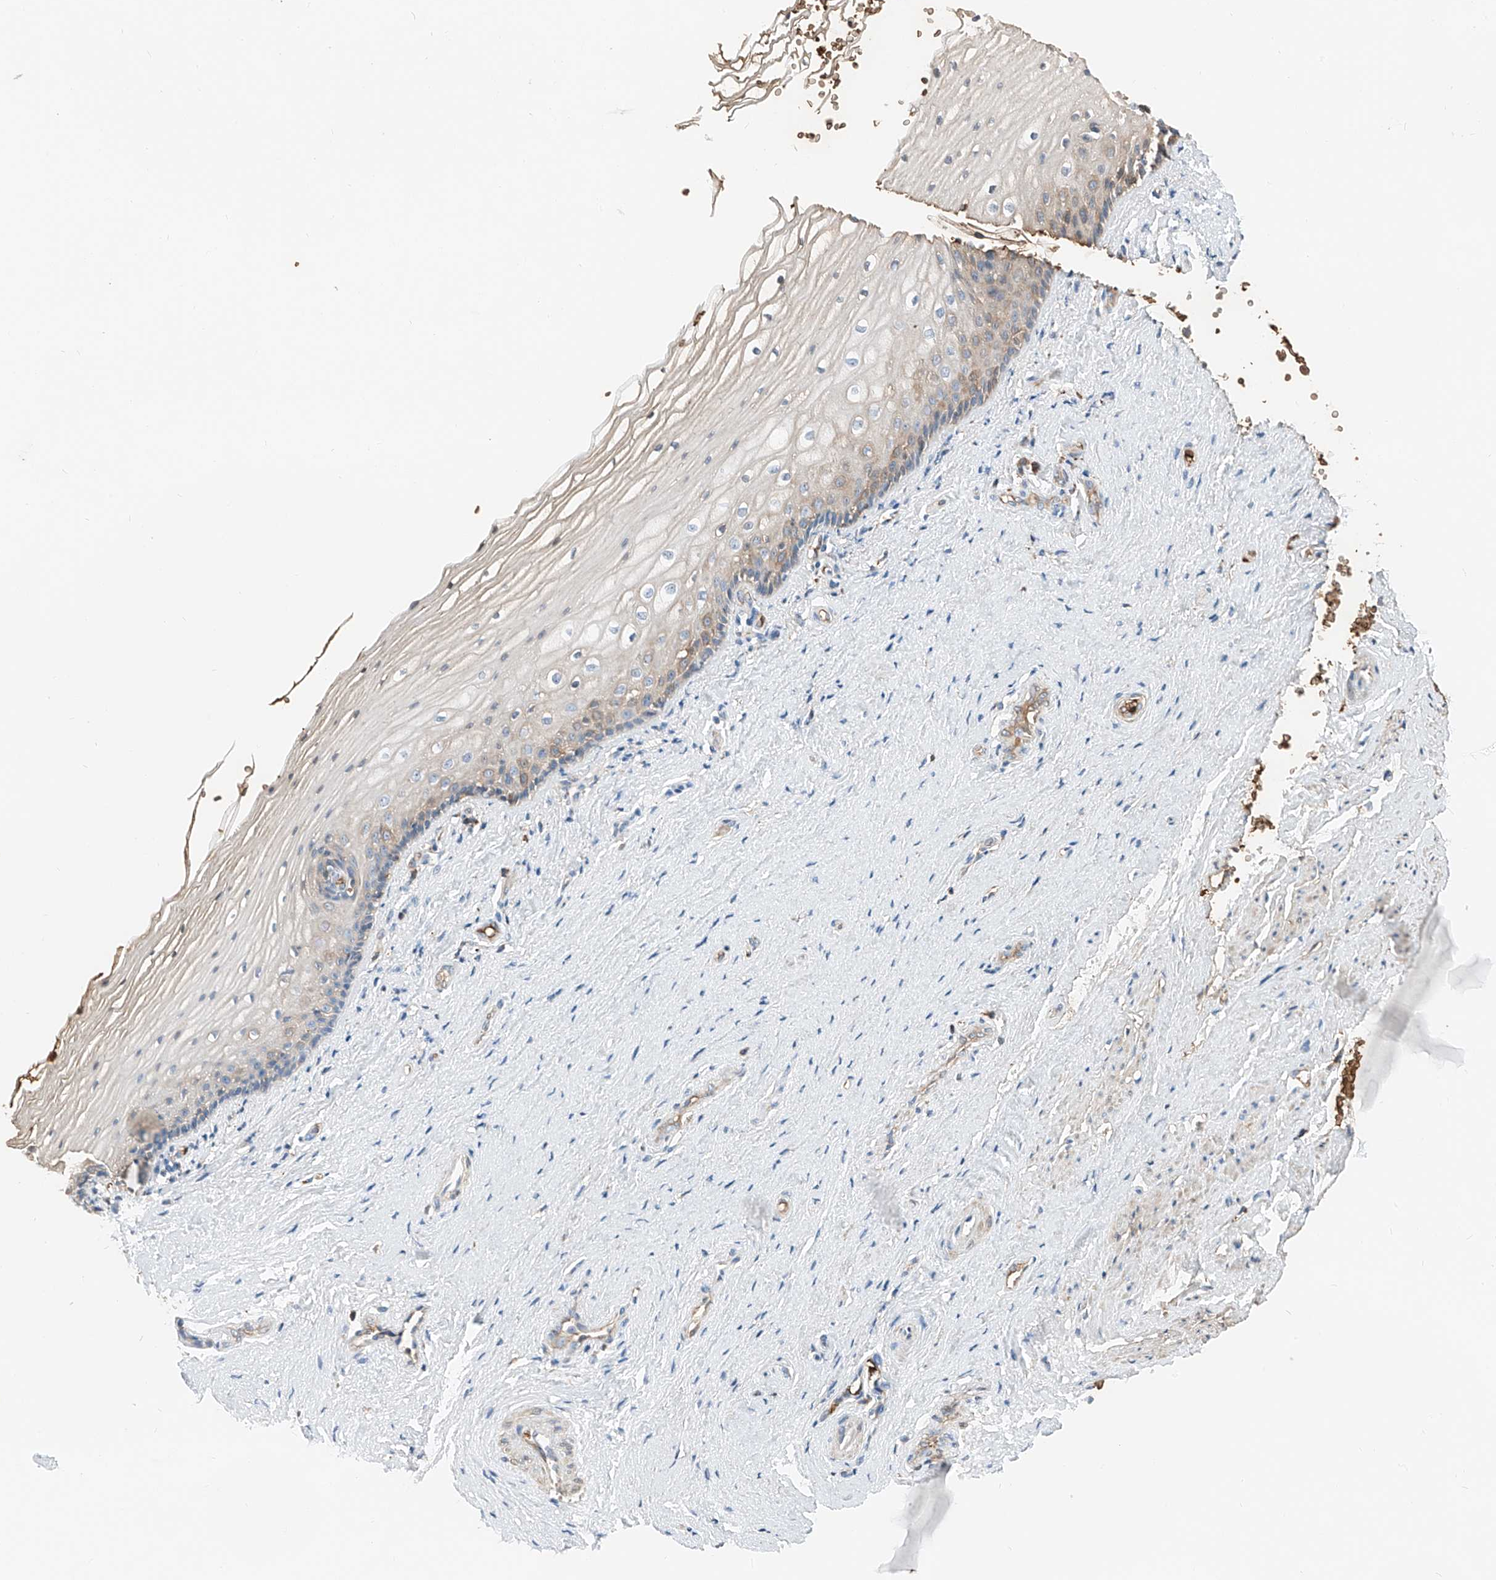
{"staining": {"intensity": "weak", "quantity": "<25%", "location": "cytoplasmic/membranous"}, "tissue": "vagina", "cell_type": "Squamous epithelial cells", "image_type": "normal", "snomed": [{"axis": "morphology", "description": "Normal tissue, NOS"}, {"axis": "topography", "description": "Vagina"}], "caption": "There is no significant positivity in squamous epithelial cells of vagina. (IHC, brightfield microscopy, high magnification).", "gene": "PRSS23", "patient": {"sex": "female", "age": 46}}